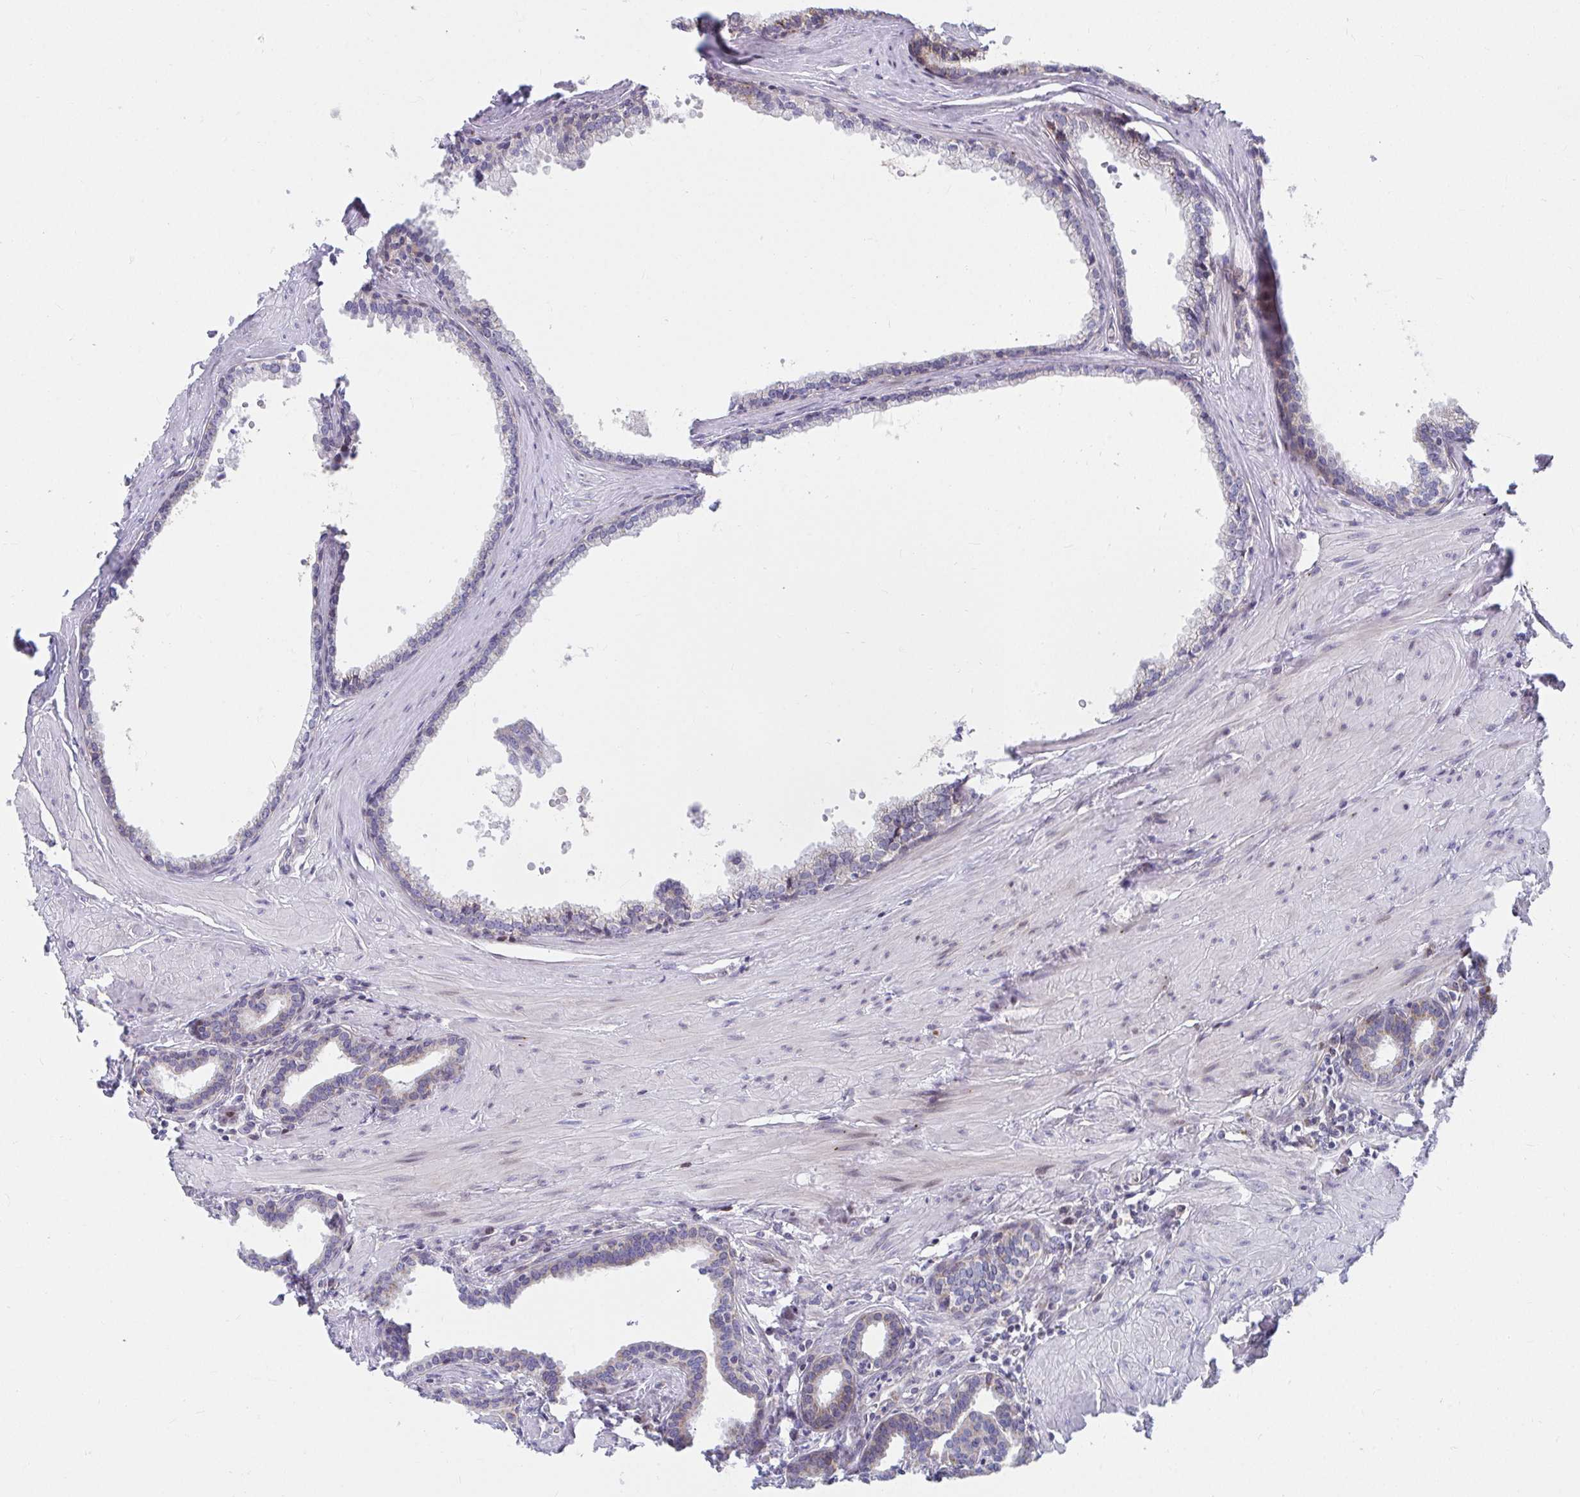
{"staining": {"intensity": "weak", "quantity": "<25%", "location": "cytoplasmic/membranous"}, "tissue": "prostate", "cell_type": "Glandular cells", "image_type": "normal", "snomed": [{"axis": "morphology", "description": "Normal tissue, NOS"}, {"axis": "topography", "description": "Prostate"}, {"axis": "topography", "description": "Peripheral nerve tissue"}], "caption": "Immunohistochemistry (IHC) of benign human prostate exhibits no staining in glandular cells.", "gene": "EXOC5", "patient": {"sex": "male", "age": 55}}